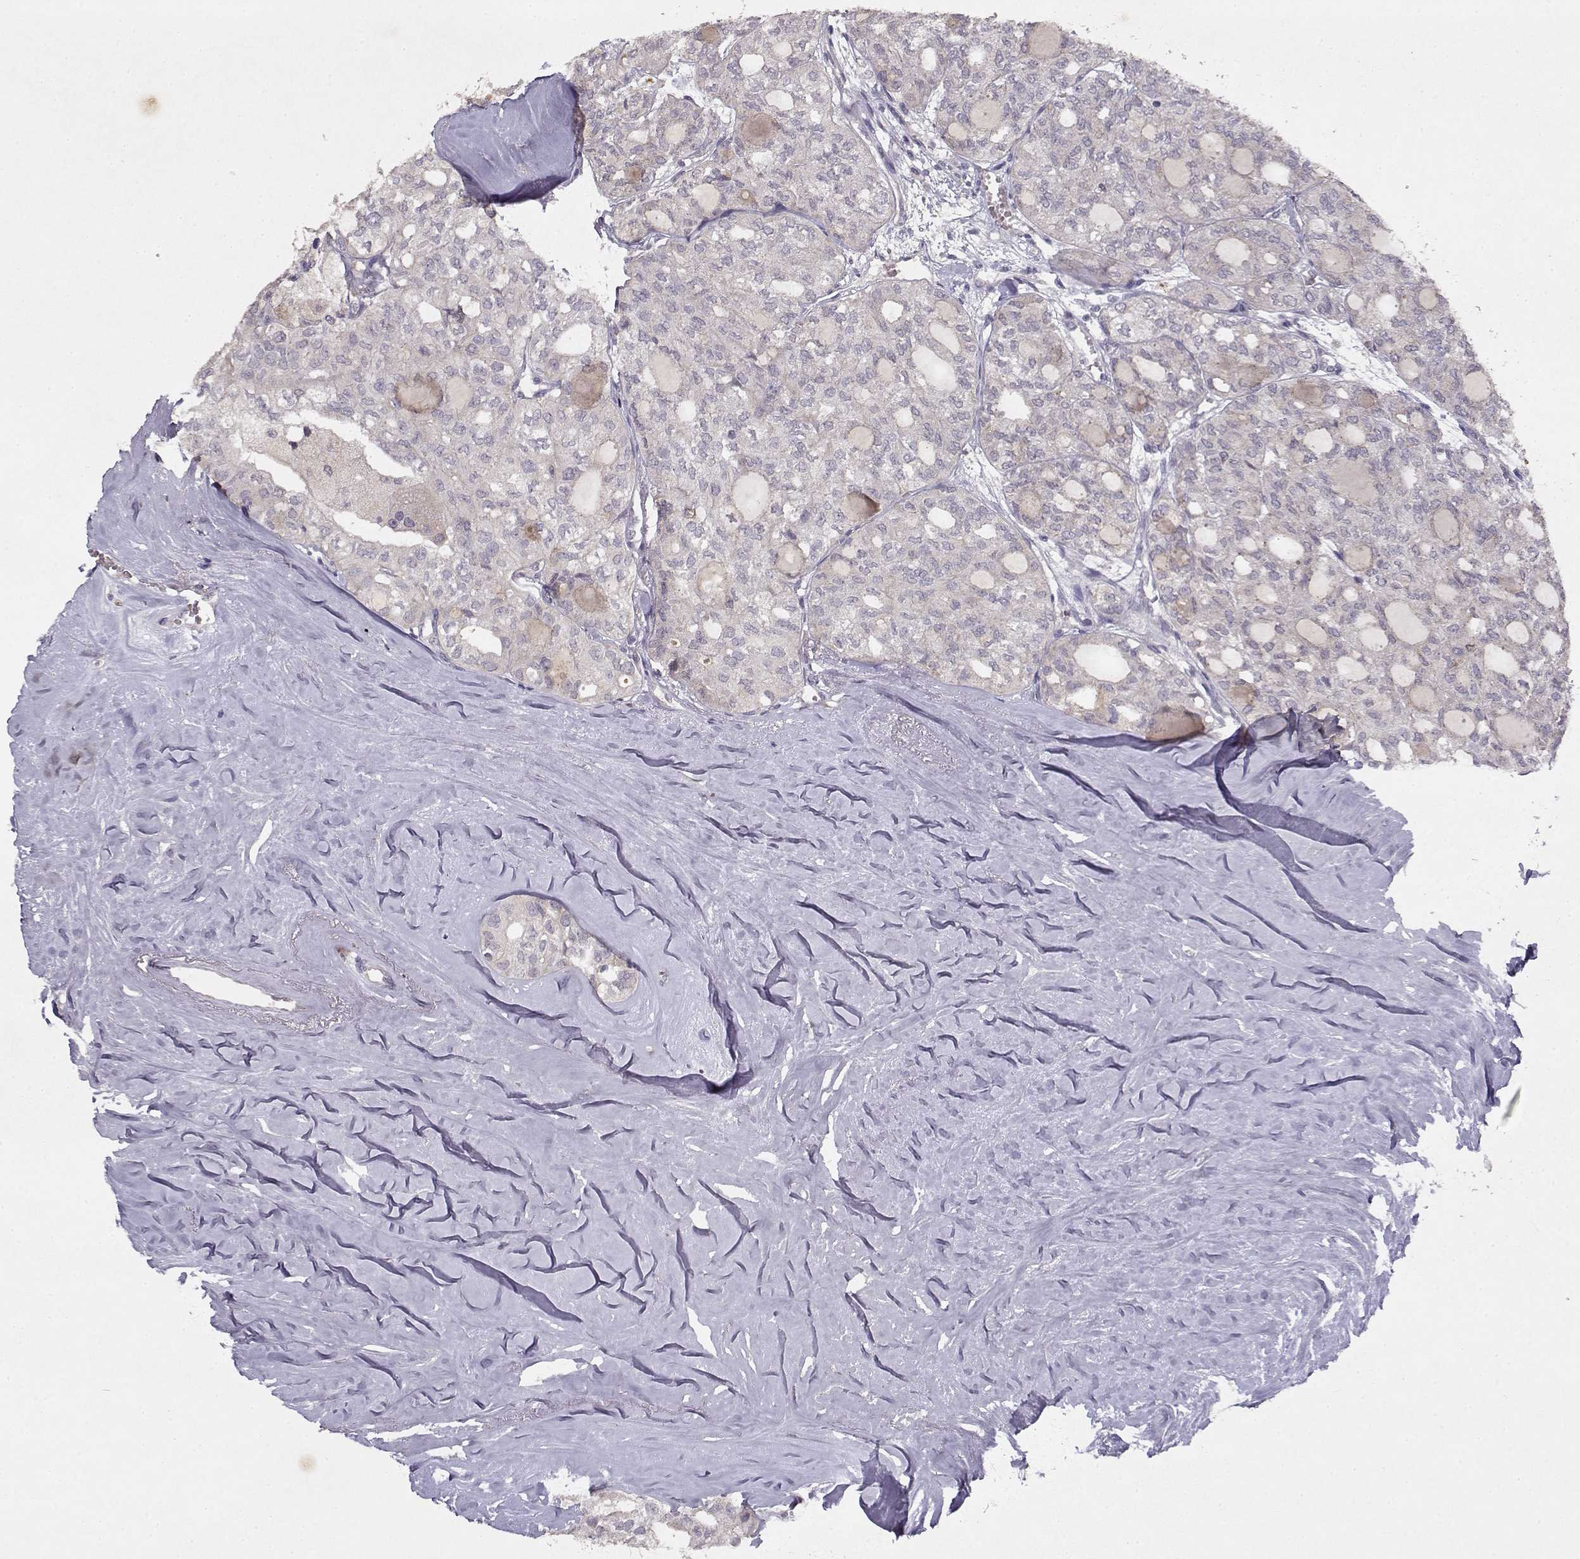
{"staining": {"intensity": "negative", "quantity": "none", "location": "none"}, "tissue": "thyroid cancer", "cell_type": "Tumor cells", "image_type": "cancer", "snomed": [{"axis": "morphology", "description": "Follicular adenoma carcinoma, NOS"}, {"axis": "topography", "description": "Thyroid gland"}], "caption": "An IHC image of thyroid cancer (follicular adenoma carcinoma) is shown. There is no staining in tumor cells of thyroid cancer (follicular adenoma carcinoma).", "gene": "BMX", "patient": {"sex": "male", "age": 75}}